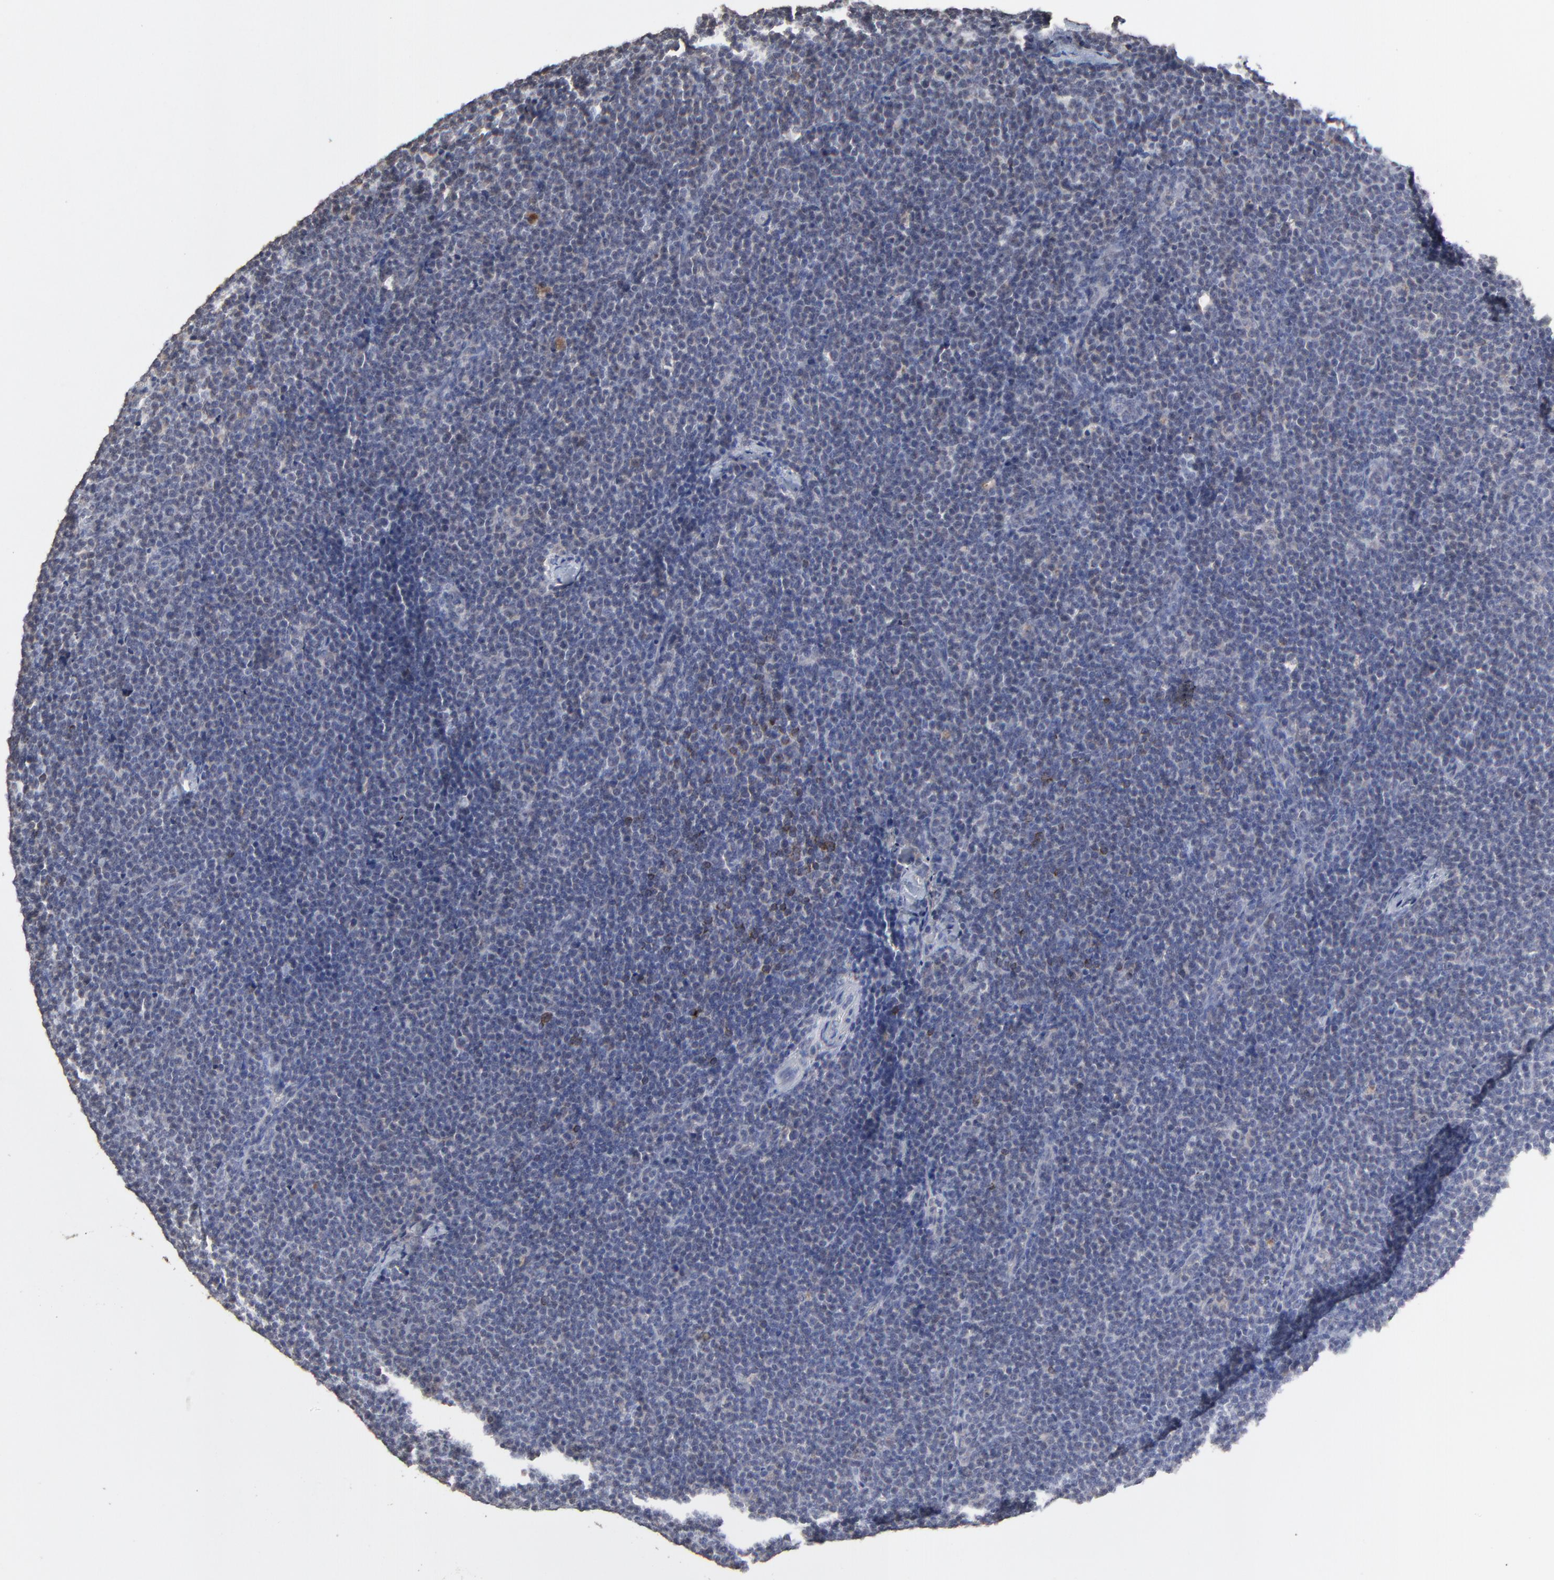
{"staining": {"intensity": "negative", "quantity": "none", "location": "none"}, "tissue": "lymphoma", "cell_type": "Tumor cells", "image_type": "cancer", "snomed": [{"axis": "morphology", "description": "Malignant lymphoma, non-Hodgkin's type, High grade"}, {"axis": "topography", "description": "Lymph node"}], "caption": "Lymphoma was stained to show a protein in brown. There is no significant staining in tumor cells.", "gene": "VPREB3", "patient": {"sex": "female", "age": 58}}